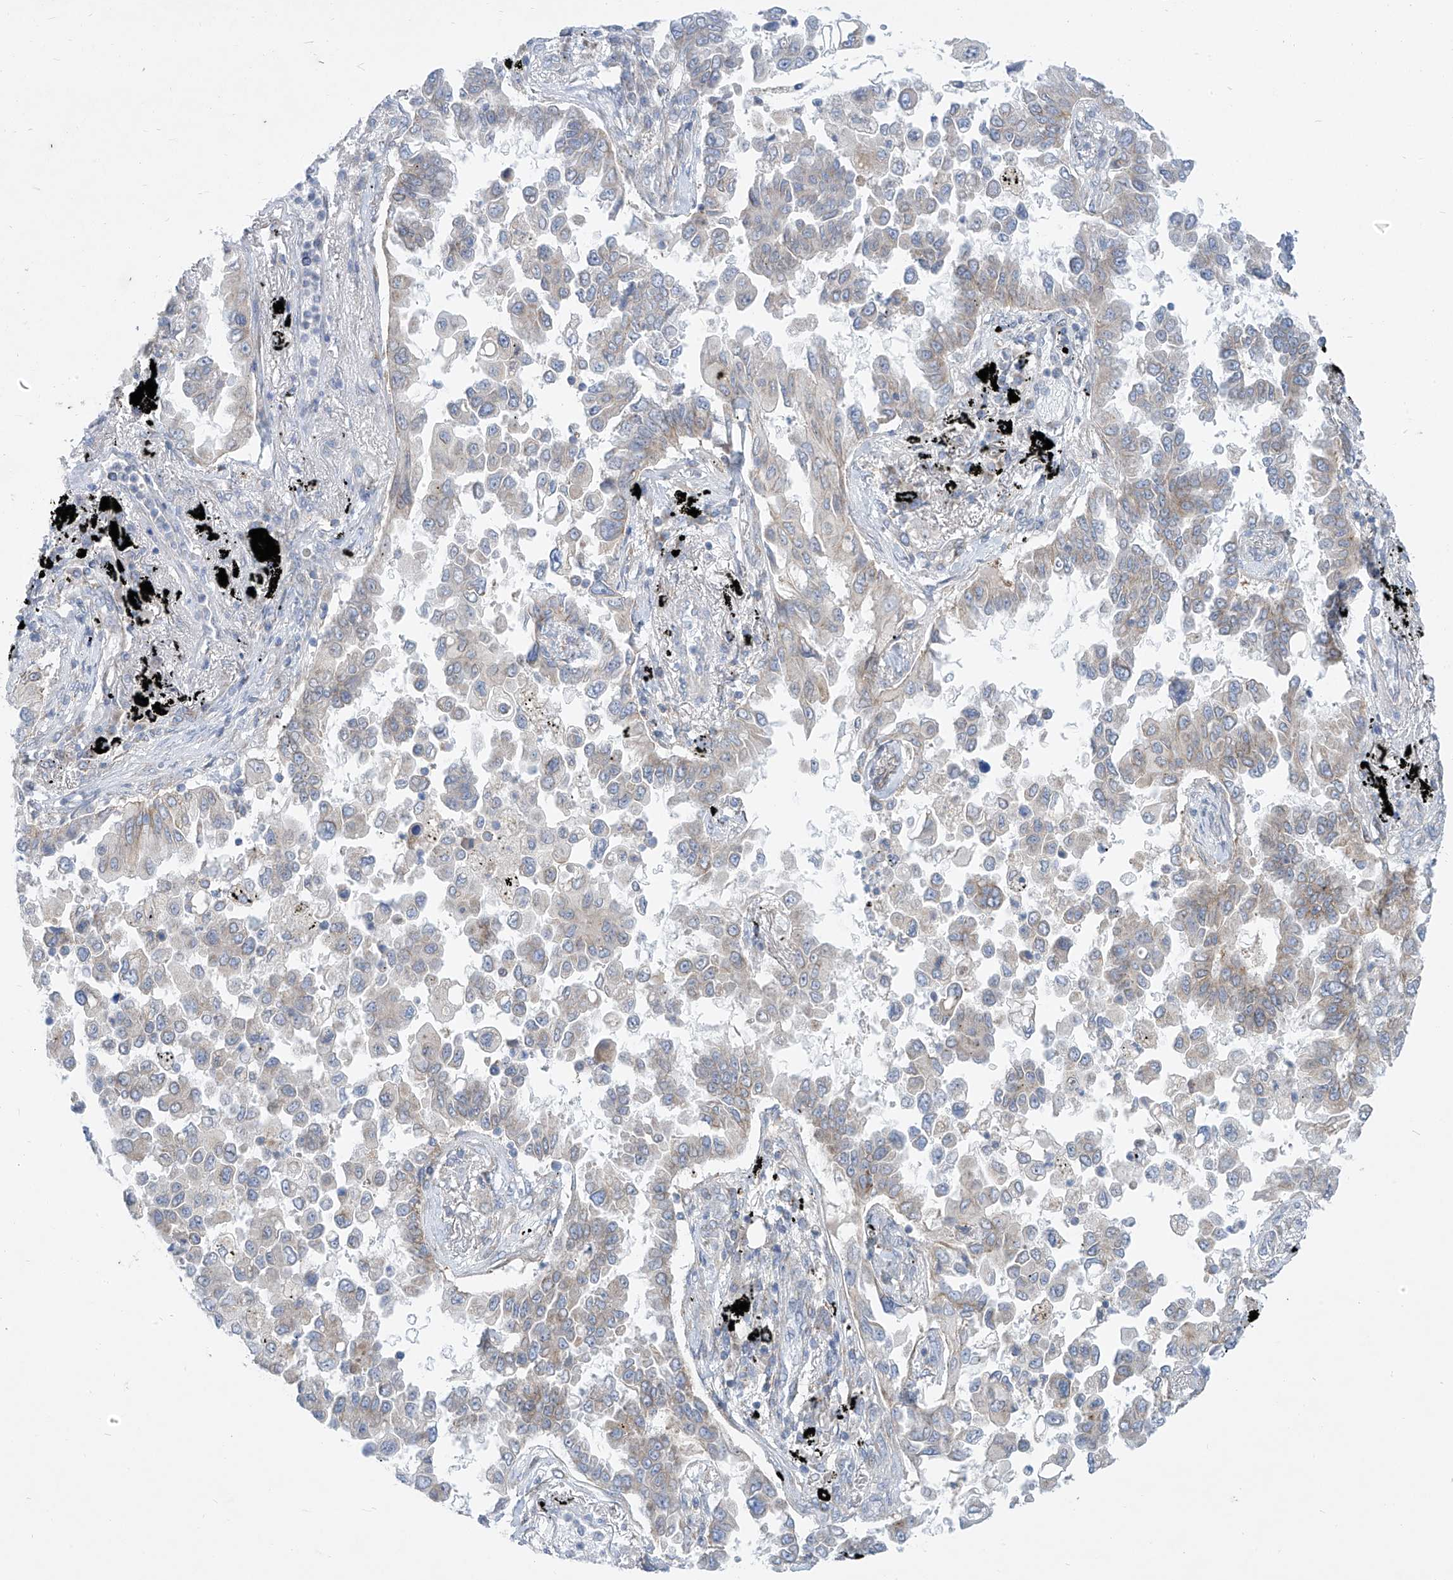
{"staining": {"intensity": "negative", "quantity": "none", "location": "none"}, "tissue": "lung cancer", "cell_type": "Tumor cells", "image_type": "cancer", "snomed": [{"axis": "morphology", "description": "Adenocarcinoma, NOS"}, {"axis": "topography", "description": "Lung"}], "caption": "Adenocarcinoma (lung) was stained to show a protein in brown. There is no significant staining in tumor cells. (Immunohistochemistry (ihc), brightfield microscopy, high magnification).", "gene": "KRTAP25-1", "patient": {"sex": "female", "age": 67}}